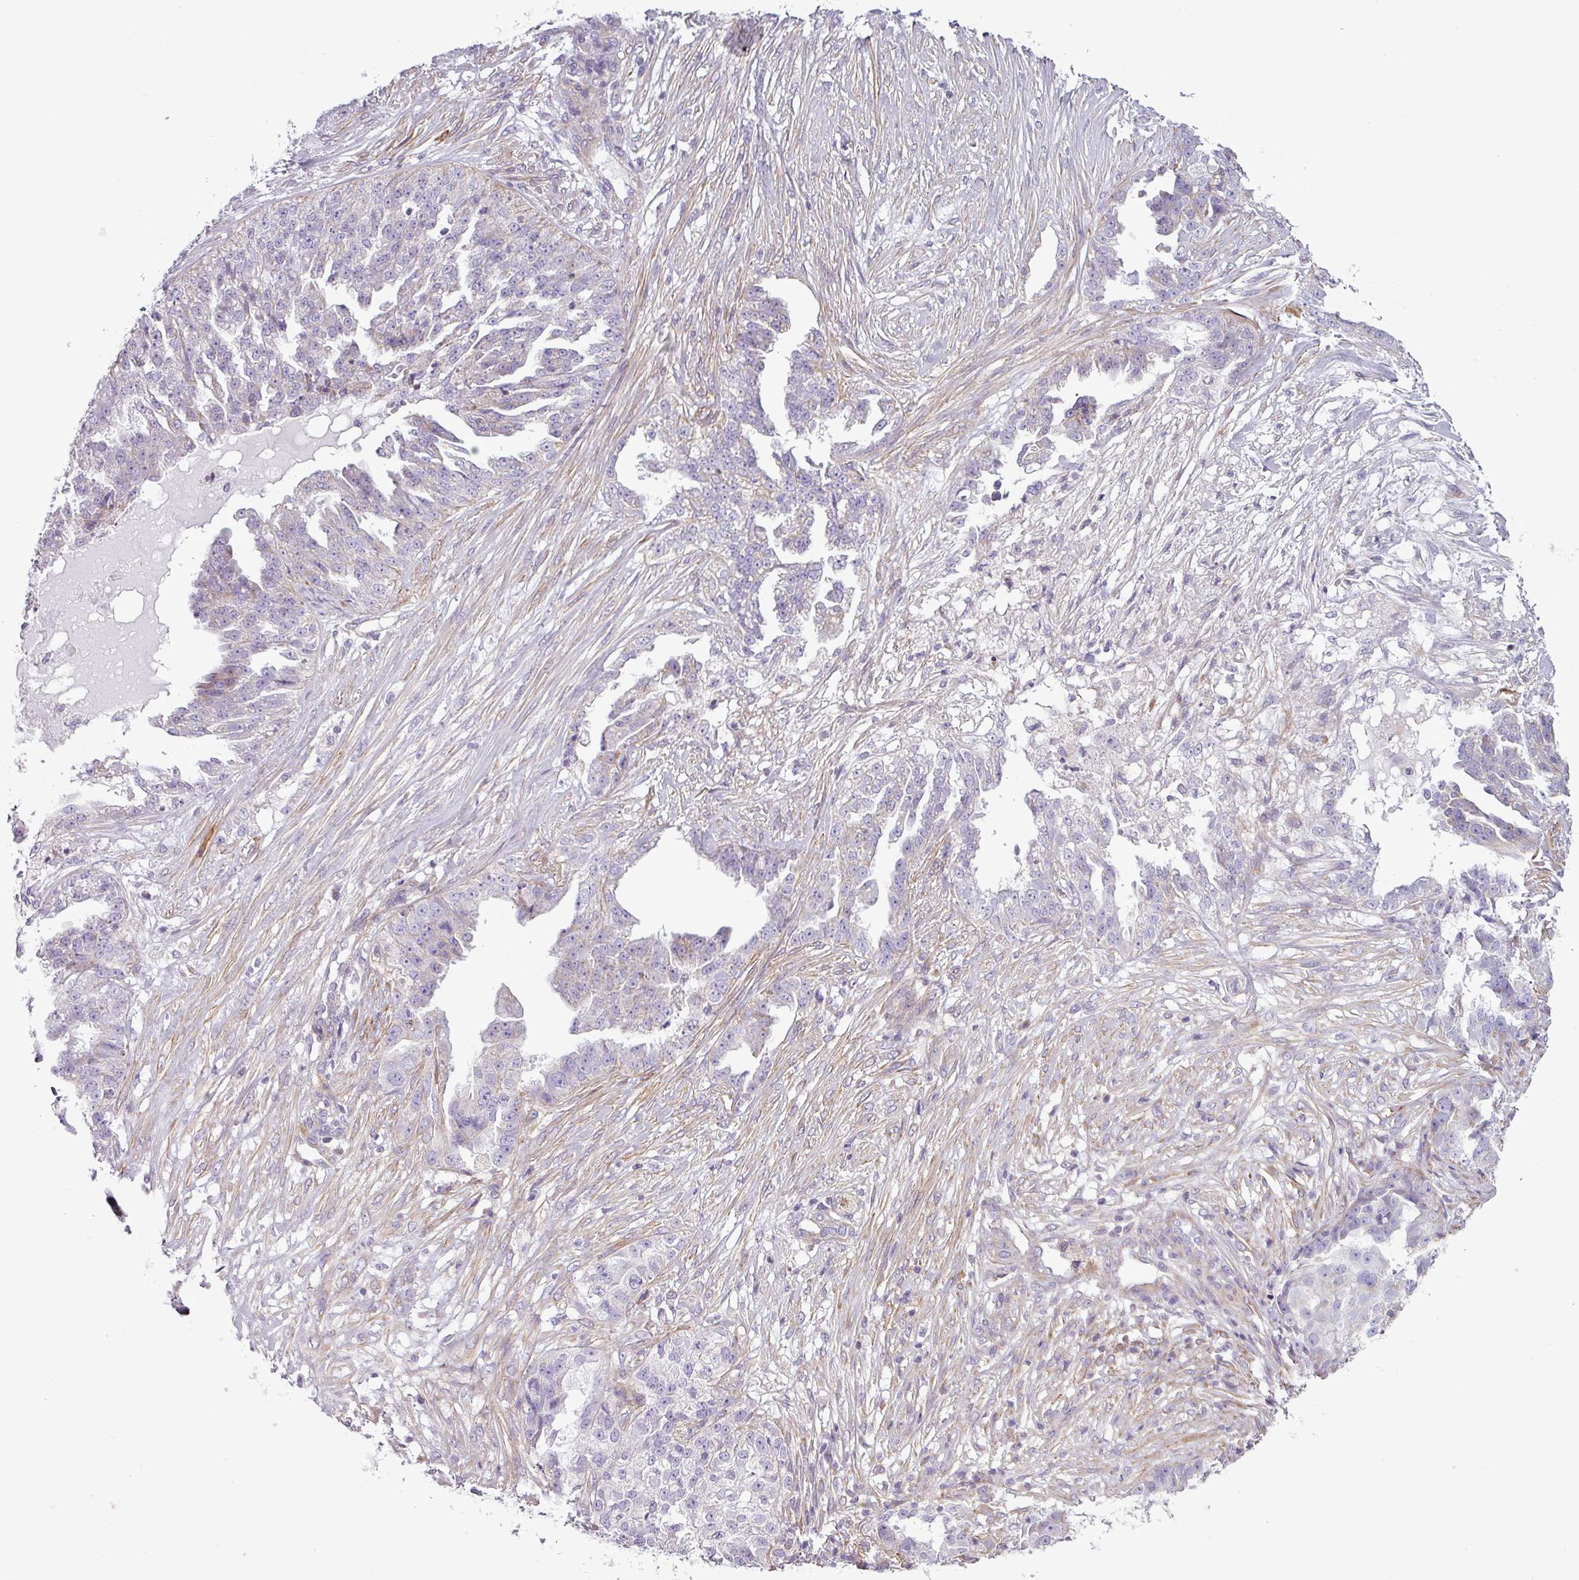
{"staining": {"intensity": "negative", "quantity": "none", "location": "none"}, "tissue": "ovarian cancer", "cell_type": "Tumor cells", "image_type": "cancer", "snomed": [{"axis": "morphology", "description": "Cystadenocarcinoma, serous, NOS"}, {"axis": "topography", "description": "Ovary"}], "caption": "Immunohistochemistry of human ovarian cancer (serous cystadenocarcinoma) shows no staining in tumor cells. (Immunohistochemistry, brightfield microscopy, high magnification).", "gene": "BTN2A2", "patient": {"sex": "female", "age": 58}}